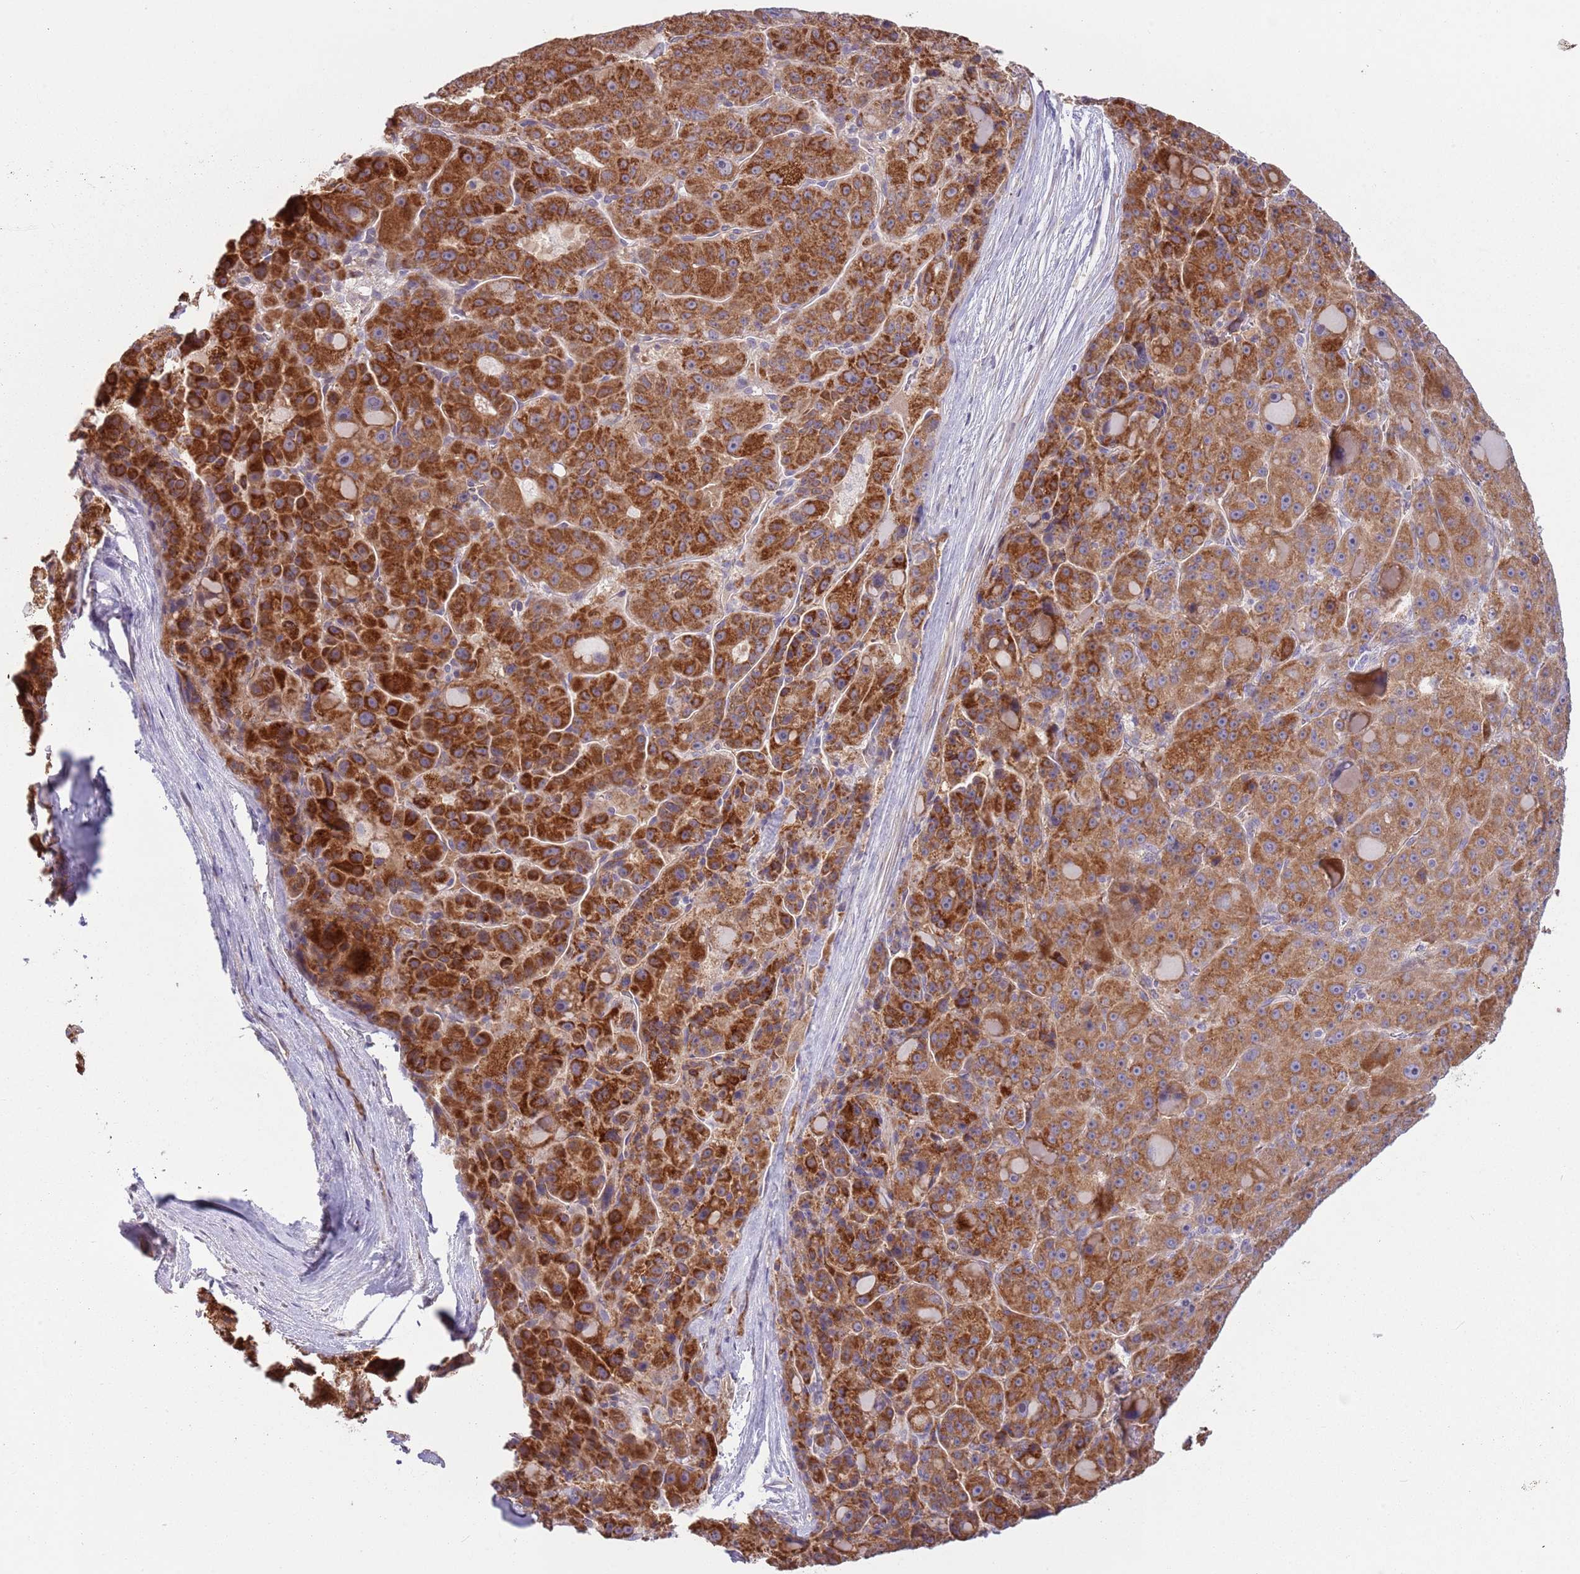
{"staining": {"intensity": "strong", "quantity": ">75%", "location": "cytoplasmic/membranous"}, "tissue": "liver cancer", "cell_type": "Tumor cells", "image_type": "cancer", "snomed": [{"axis": "morphology", "description": "Carcinoma, Hepatocellular, NOS"}, {"axis": "topography", "description": "Liver"}], "caption": "Hepatocellular carcinoma (liver) was stained to show a protein in brown. There is high levels of strong cytoplasmic/membranous staining in about >75% of tumor cells.", "gene": "LDHD", "patient": {"sex": "male", "age": 76}}